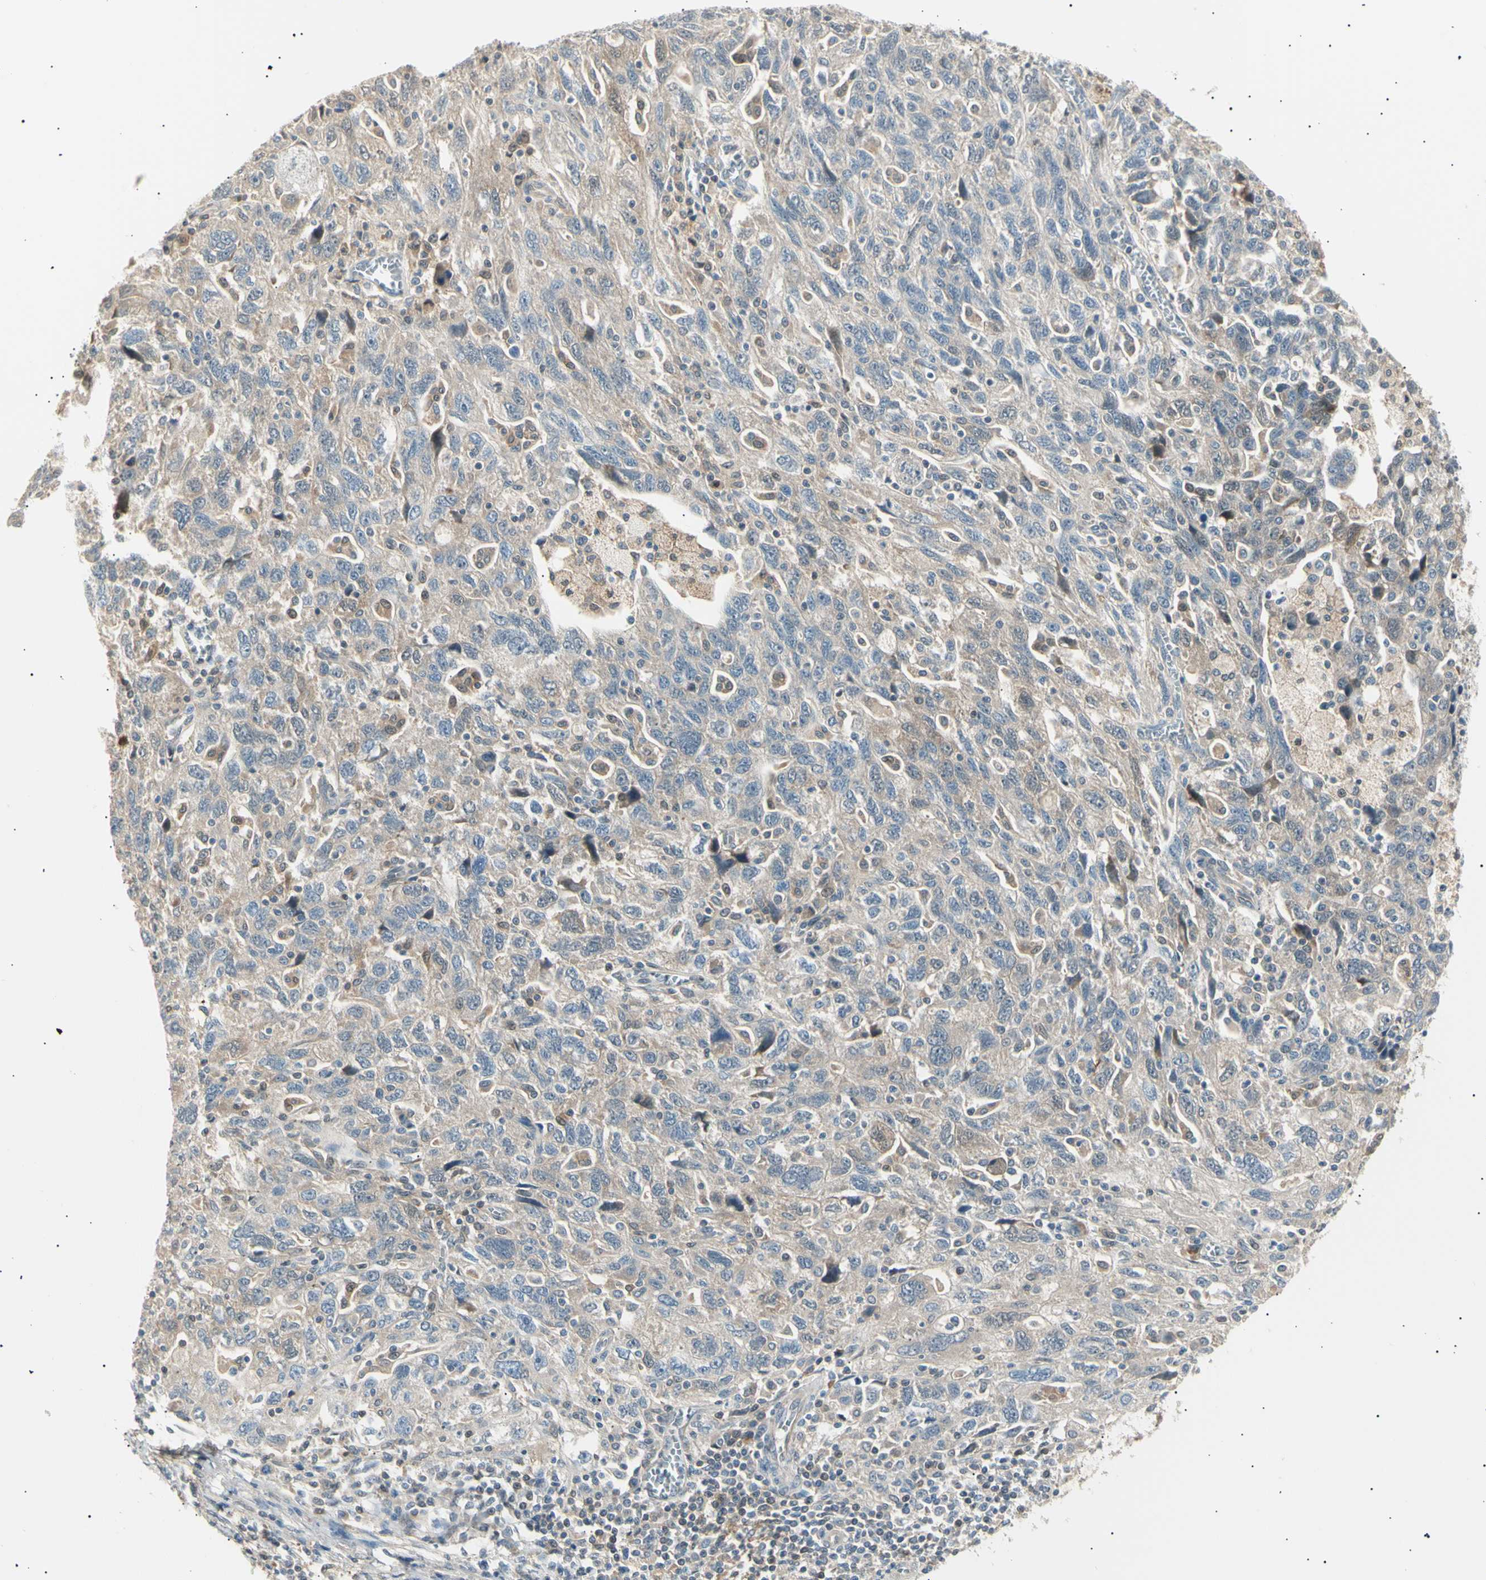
{"staining": {"intensity": "weak", "quantity": ">75%", "location": "cytoplasmic/membranous"}, "tissue": "ovarian cancer", "cell_type": "Tumor cells", "image_type": "cancer", "snomed": [{"axis": "morphology", "description": "Carcinoma, NOS"}, {"axis": "morphology", "description": "Cystadenocarcinoma, serous, NOS"}, {"axis": "topography", "description": "Ovary"}], "caption": "A photomicrograph of ovarian carcinoma stained for a protein demonstrates weak cytoplasmic/membranous brown staining in tumor cells. Using DAB (brown) and hematoxylin (blue) stains, captured at high magnification using brightfield microscopy.", "gene": "LHPP", "patient": {"sex": "female", "age": 69}}